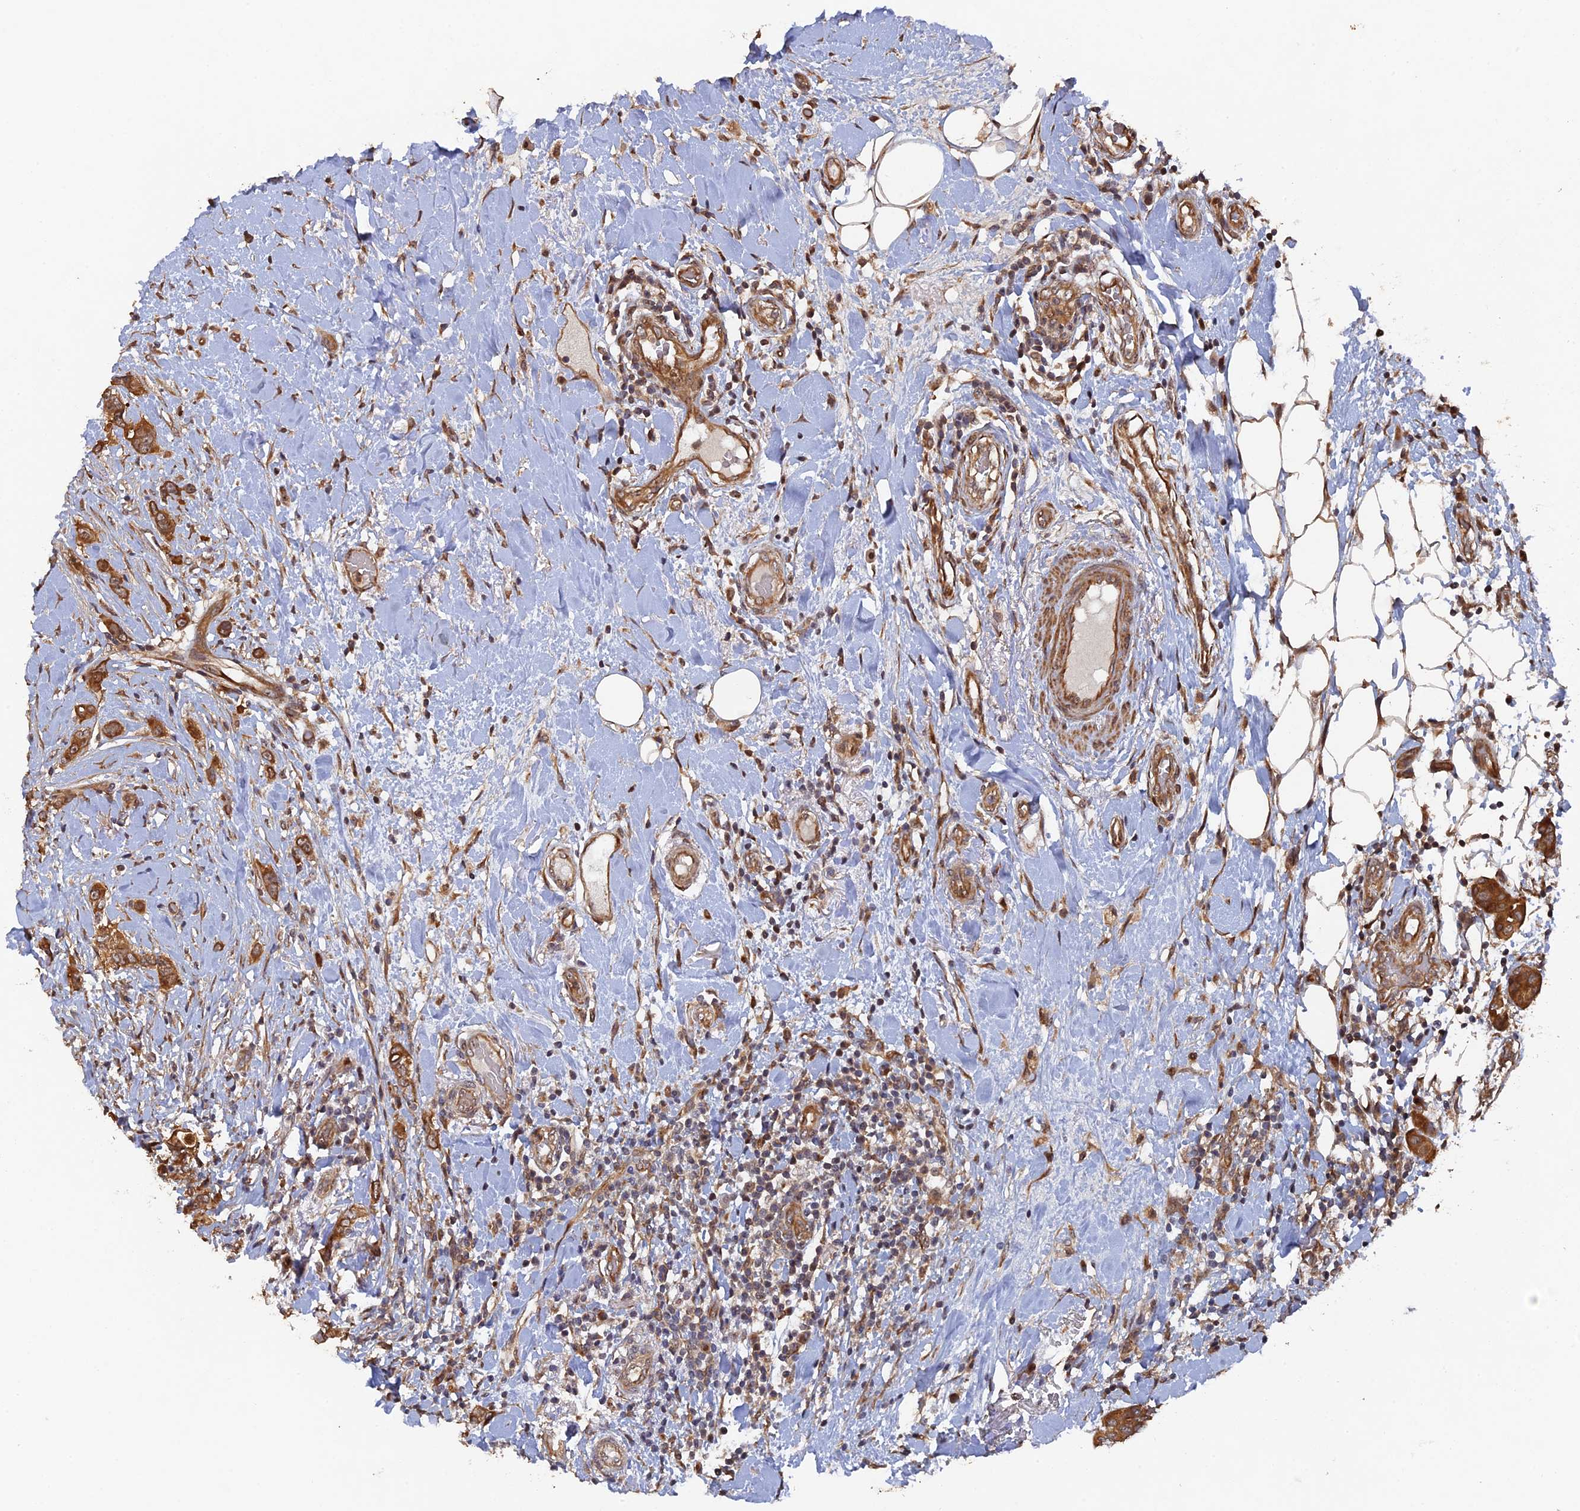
{"staining": {"intensity": "strong", "quantity": ">75%", "location": "cytoplasmic/membranous"}, "tissue": "breast cancer", "cell_type": "Tumor cells", "image_type": "cancer", "snomed": [{"axis": "morphology", "description": "Lobular carcinoma"}, {"axis": "topography", "description": "Breast"}], "caption": "Immunohistochemical staining of lobular carcinoma (breast) shows high levels of strong cytoplasmic/membranous protein positivity in approximately >75% of tumor cells. Nuclei are stained in blue.", "gene": "VPS37C", "patient": {"sex": "female", "age": 51}}